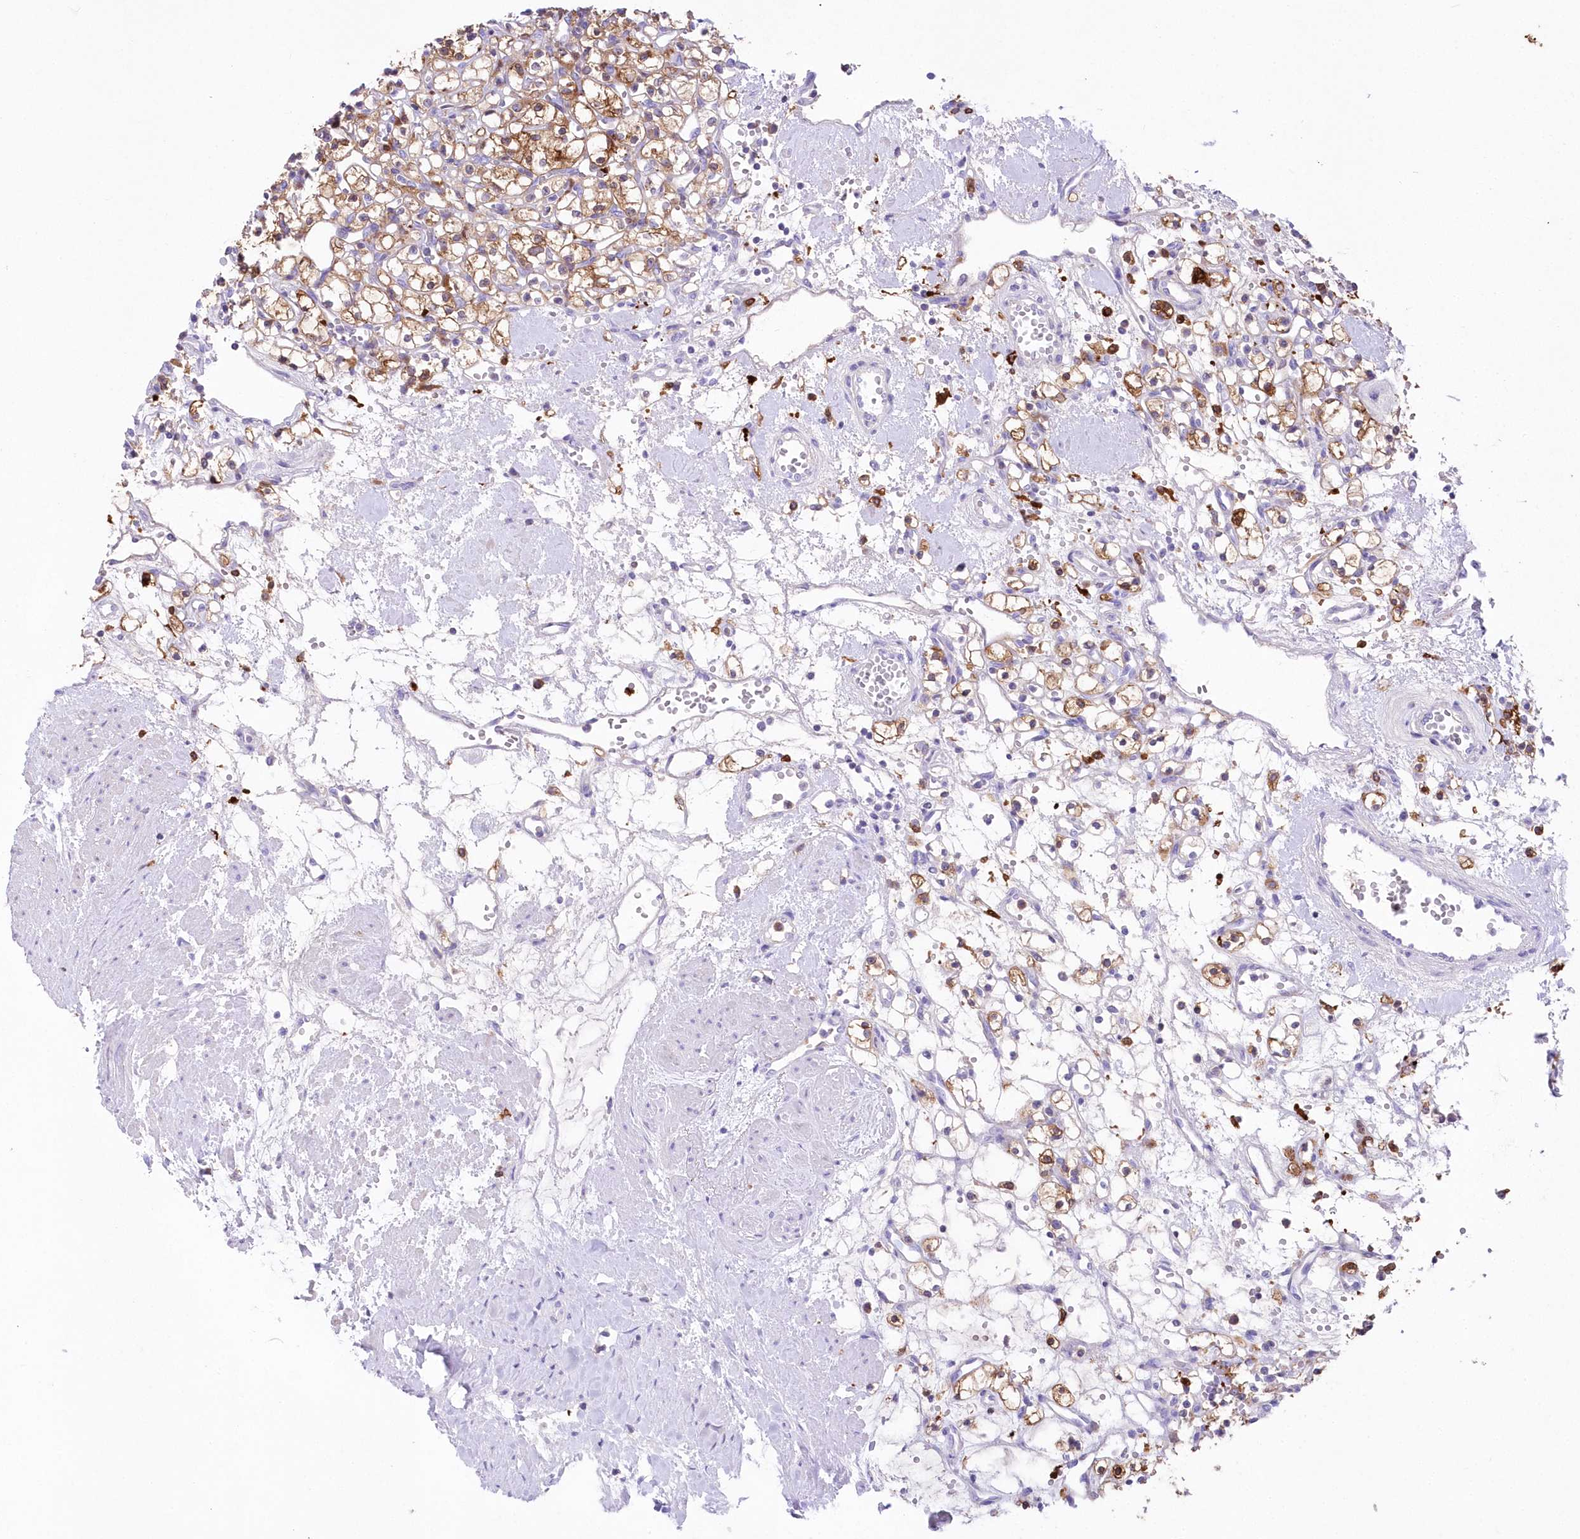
{"staining": {"intensity": "moderate", "quantity": "25%-75%", "location": "cytoplasmic/membranous"}, "tissue": "renal cancer", "cell_type": "Tumor cells", "image_type": "cancer", "snomed": [{"axis": "morphology", "description": "Adenocarcinoma, NOS"}, {"axis": "topography", "description": "Kidney"}], "caption": "Immunohistochemical staining of adenocarcinoma (renal) demonstrates medium levels of moderate cytoplasmic/membranous positivity in about 25%-75% of tumor cells. (Brightfield microscopy of DAB IHC at high magnification).", "gene": "DNAJC19", "patient": {"sex": "female", "age": 59}}